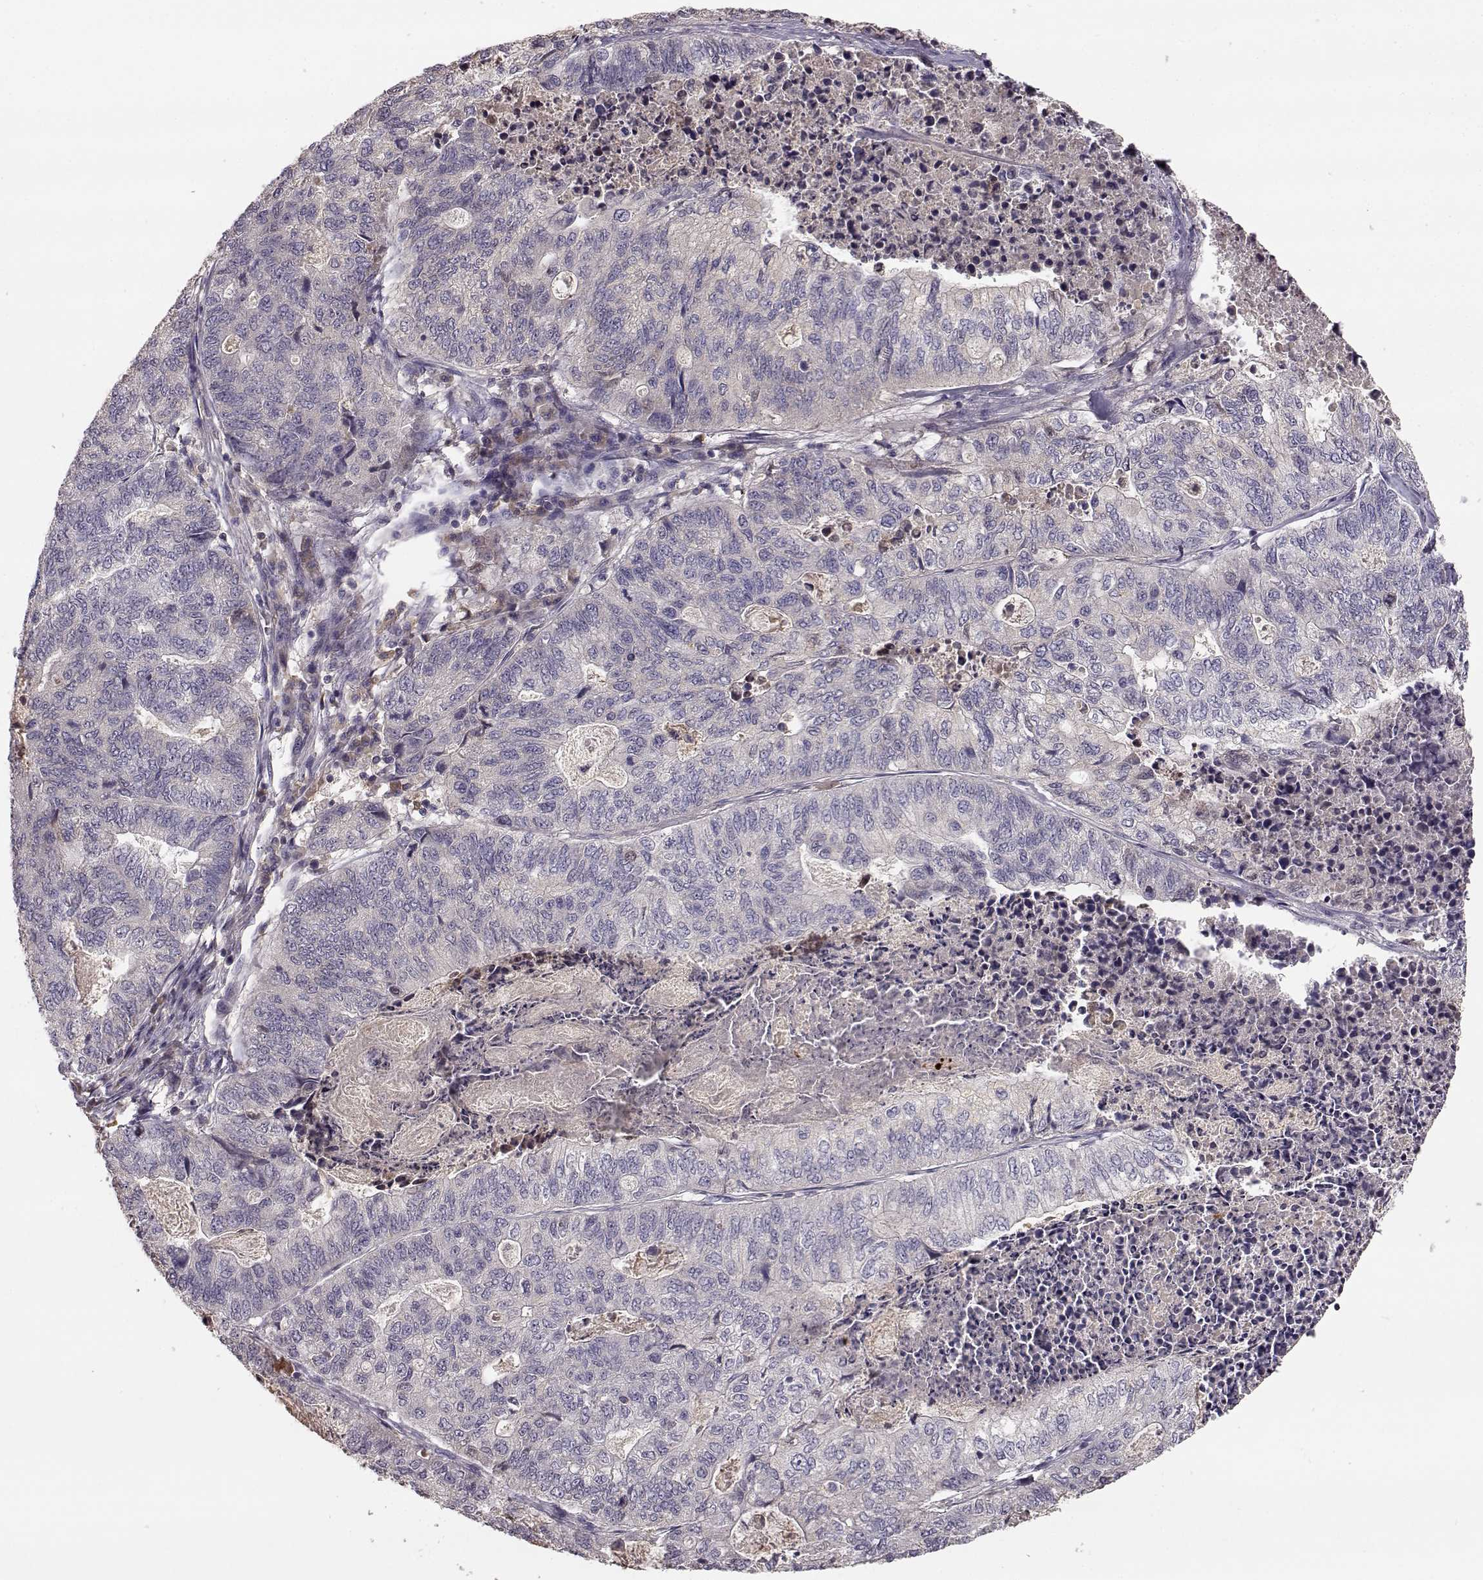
{"staining": {"intensity": "negative", "quantity": "none", "location": "none"}, "tissue": "stomach cancer", "cell_type": "Tumor cells", "image_type": "cancer", "snomed": [{"axis": "morphology", "description": "Adenocarcinoma, NOS"}, {"axis": "topography", "description": "Stomach, upper"}], "caption": "Photomicrograph shows no protein staining in tumor cells of adenocarcinoma (stomach) tissue.", "gene": "YJEFN3", "patient": {"sex": "female", "age": 67}}